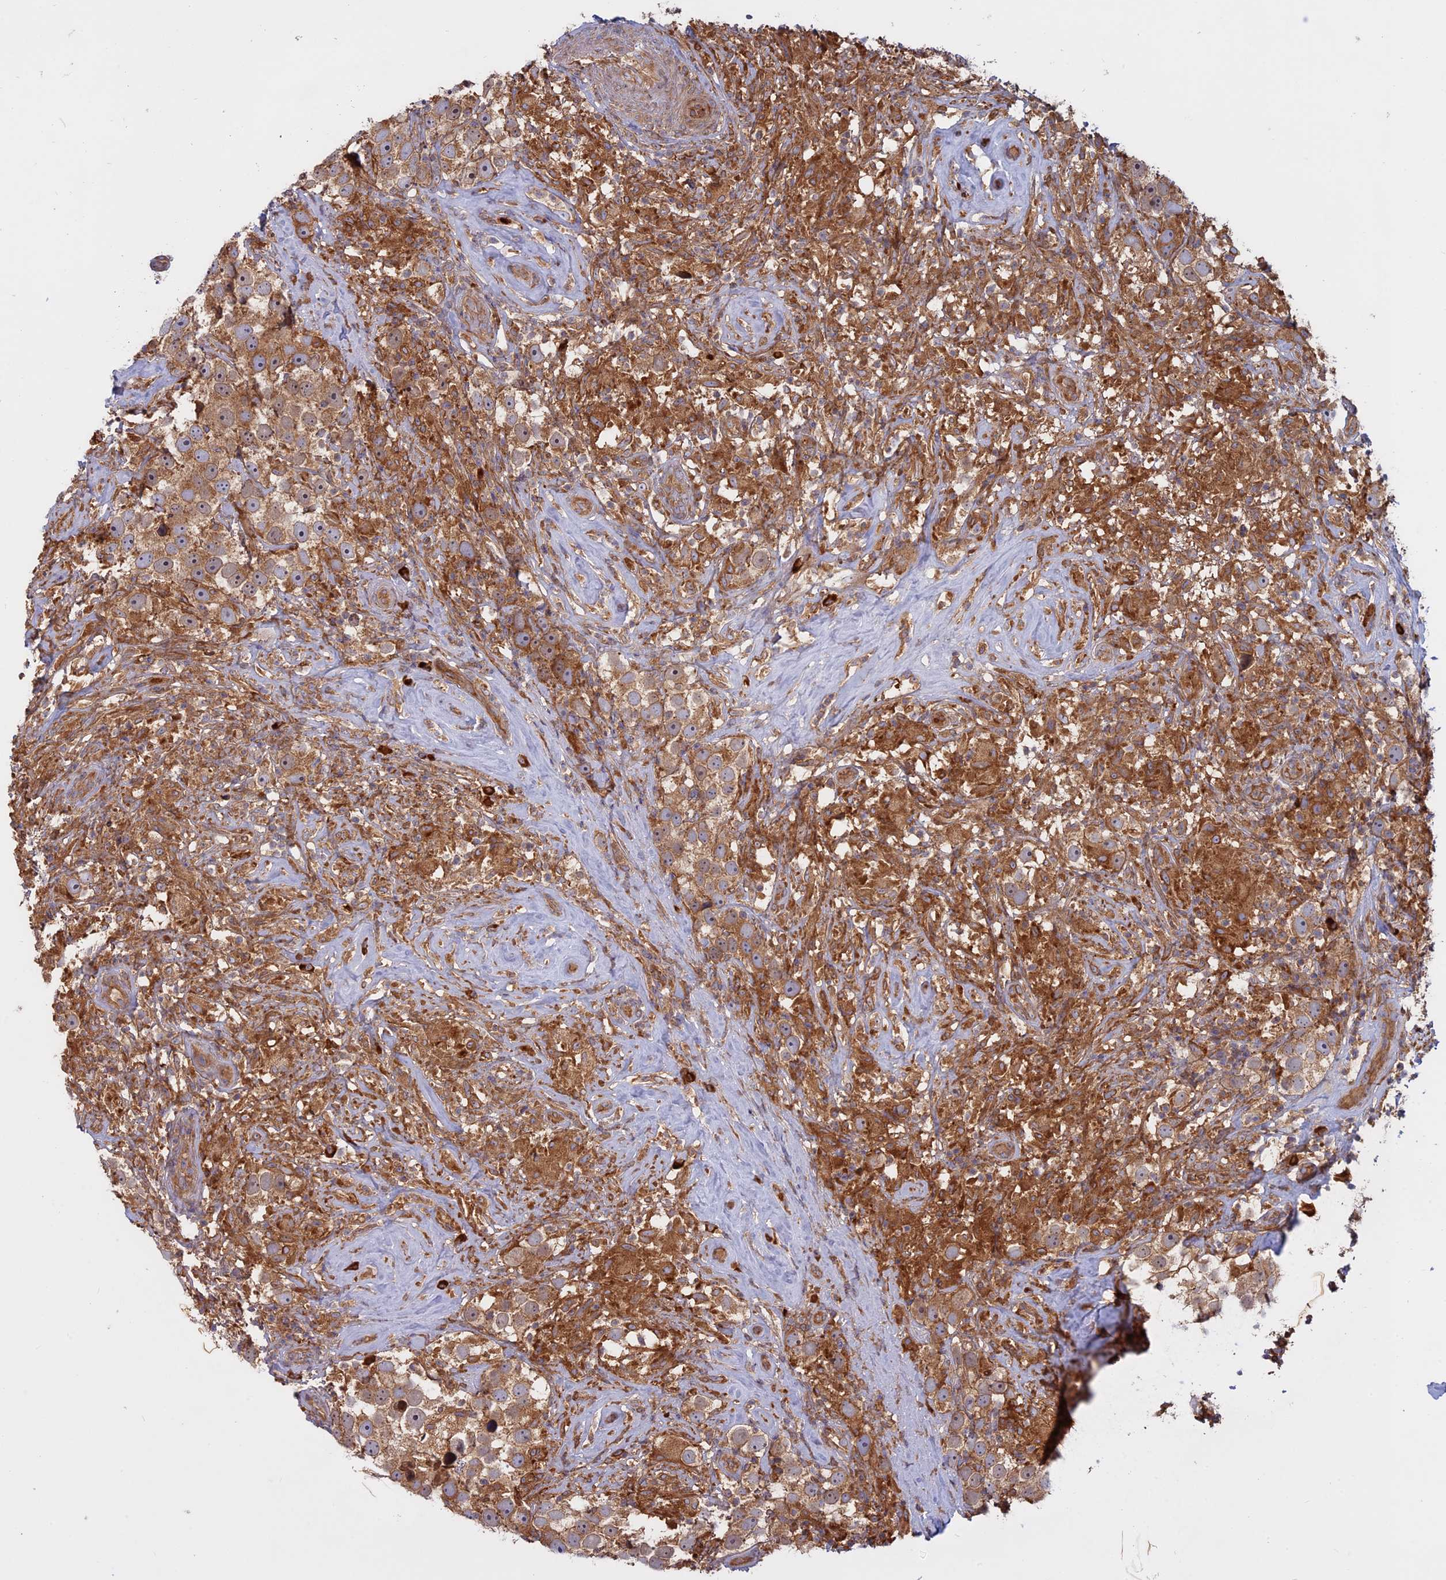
{"staining": {"intensity": "moderate", "quantity": ">75%", "location": "cytoplasmic/membranous"}, "tissue": "testis cancer", "cell_type": "Tumor cells", "image_type": "cancer", "snomed": [{"axis": "morphology", "description": "Seminoma, NOS"}, {"axis": "topography", "description": "Testis"}], "caption": "Testis seminoma stained with DAB (3,3'-diaminobenzidine) IHC exhibits medium levels of moderate cytoplasmic/membranous staining in approximately >75% of tumor cells.", "gene": "TMEM208", "patient": {"sex": "male", "age": 49}}